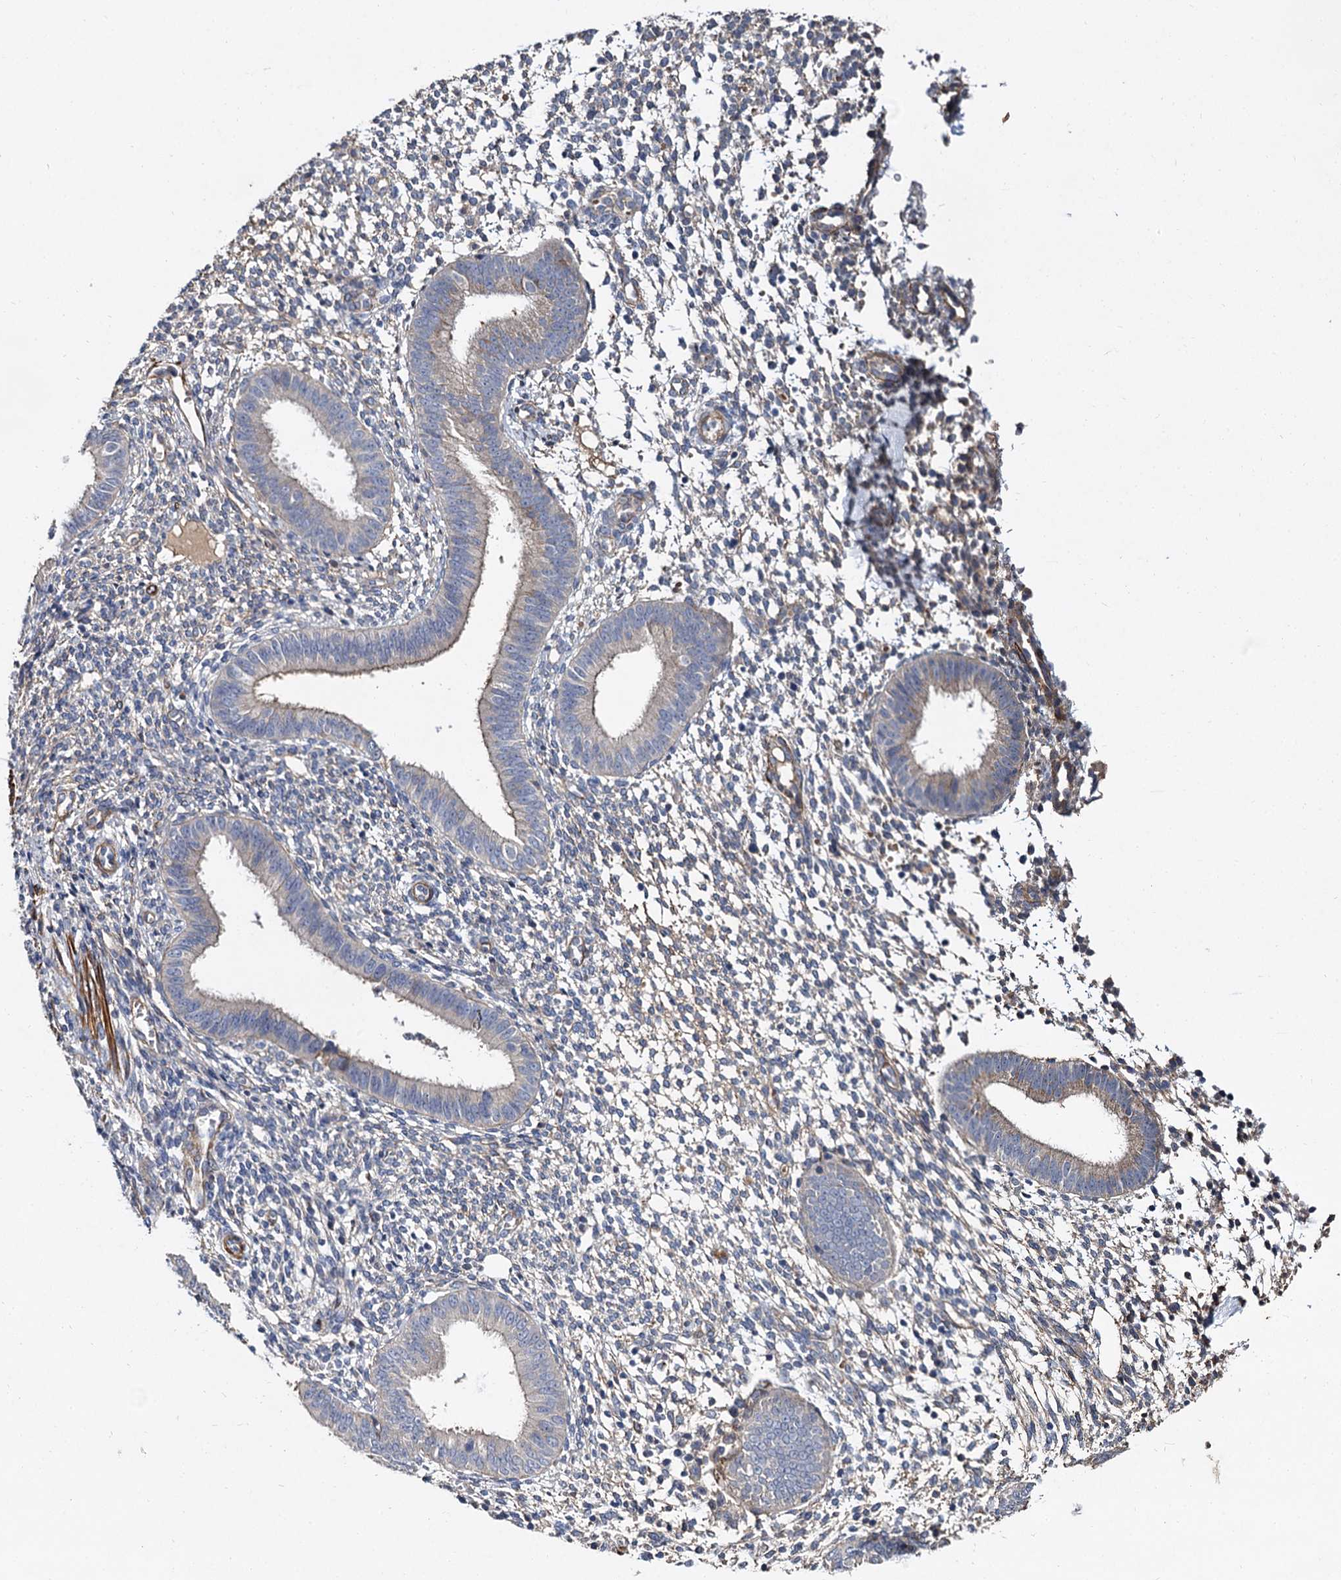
{"staining": {"intensity": "moderate", "quantity": "<25%", "location": "nuclear"}, "tissue": "endometrium", "cell_type": "Cells in endometrial stroma", "image_type": "normal", "snomed": [{"axis": "morphology", "description": "Normal tissue, NOS"}, {"axis": "topography", "description": "Uterus"}, {"axis": "topography", "description": "Endometrium"}], "caption": "Immunohistochemical staining of normal endometrium exhibits low levels of moderate nuclear positivity in approximately <25% of cells in endometrial stroma.", "gene": "ISM2", "patient": {"sex": "female", "age": 48}}